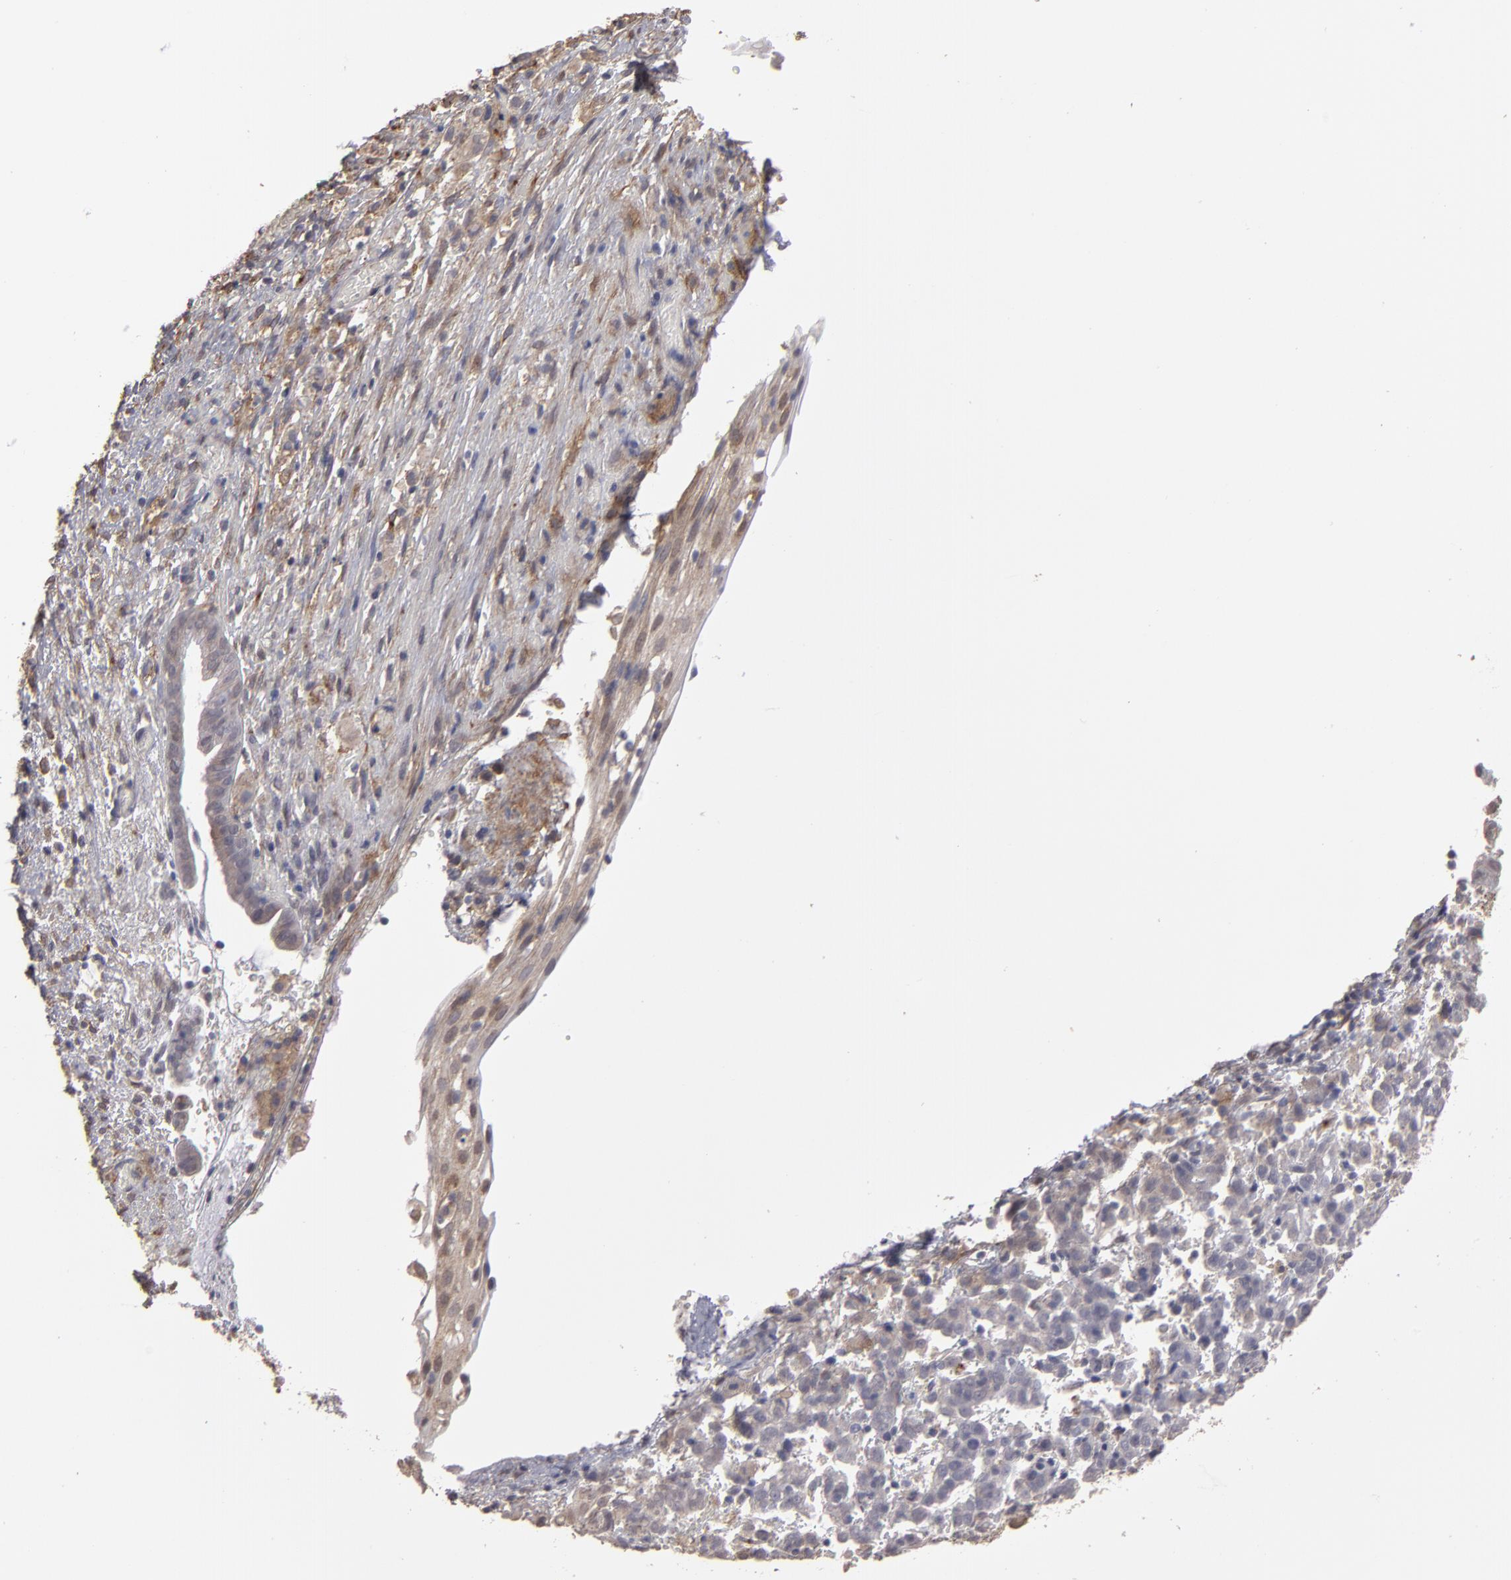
{"staining": {"intensity": "weak", "quantity": "<25%", "location": "cytoplasmic/membranous"}, "tissue": "cervical cancer", "cell_type": "Tumor cells", "image_type": "cancer", "snomed": [{"axis": "morphology", "description": "Normal tissue, NOS"}, {"axis": "morphology", "description": "Squamous cell carcinoma, NOS"}, {"axis": "topography", "description": "Cervix"}], "caption": "Immunohistochemistry of human cervical cancer exhibits no expression in tumor cells. (Stains: DAB IHC with hematoxylin counter stain, Microscopy: brightfield microscopy at high magnification).", "gene": "ITGB5", "patient": {"sex": "female", "age": 67}}